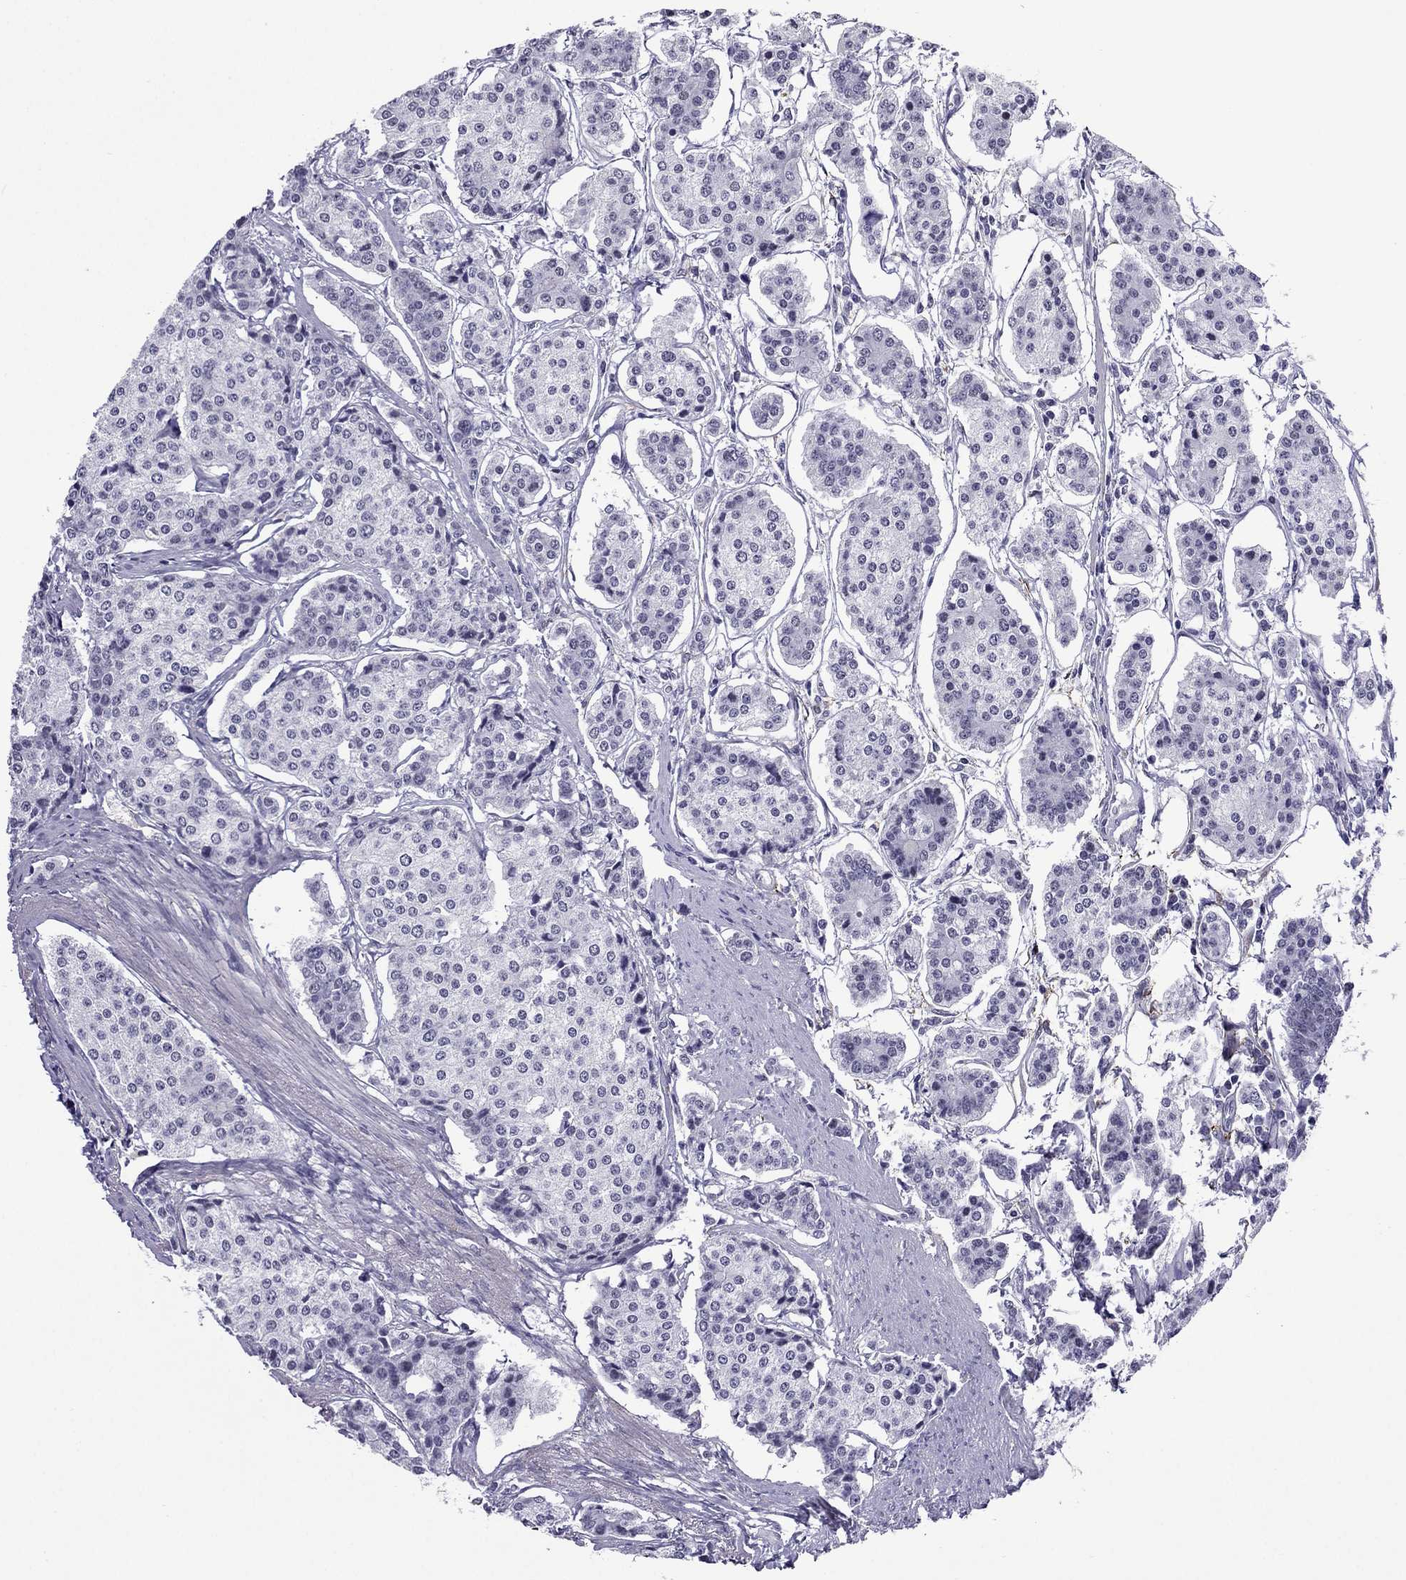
{"staining": {"intensity": "negative", "quantity": "none", "location": "none"}, "tissue": "carcinoid", "cell_type": "Tumor cells", "image_type": "cancer", "snomed": [{"axis": "morphology", "description": "Carcinoid, malignant, NOS"}, {"axis": "topography", "description": "Small intestine"}], "caption": "Tumor cells are negative for protein expression in human carcinoid.", "gene": "ZNF646", "patient": {"sex": "female", "age": 65}}